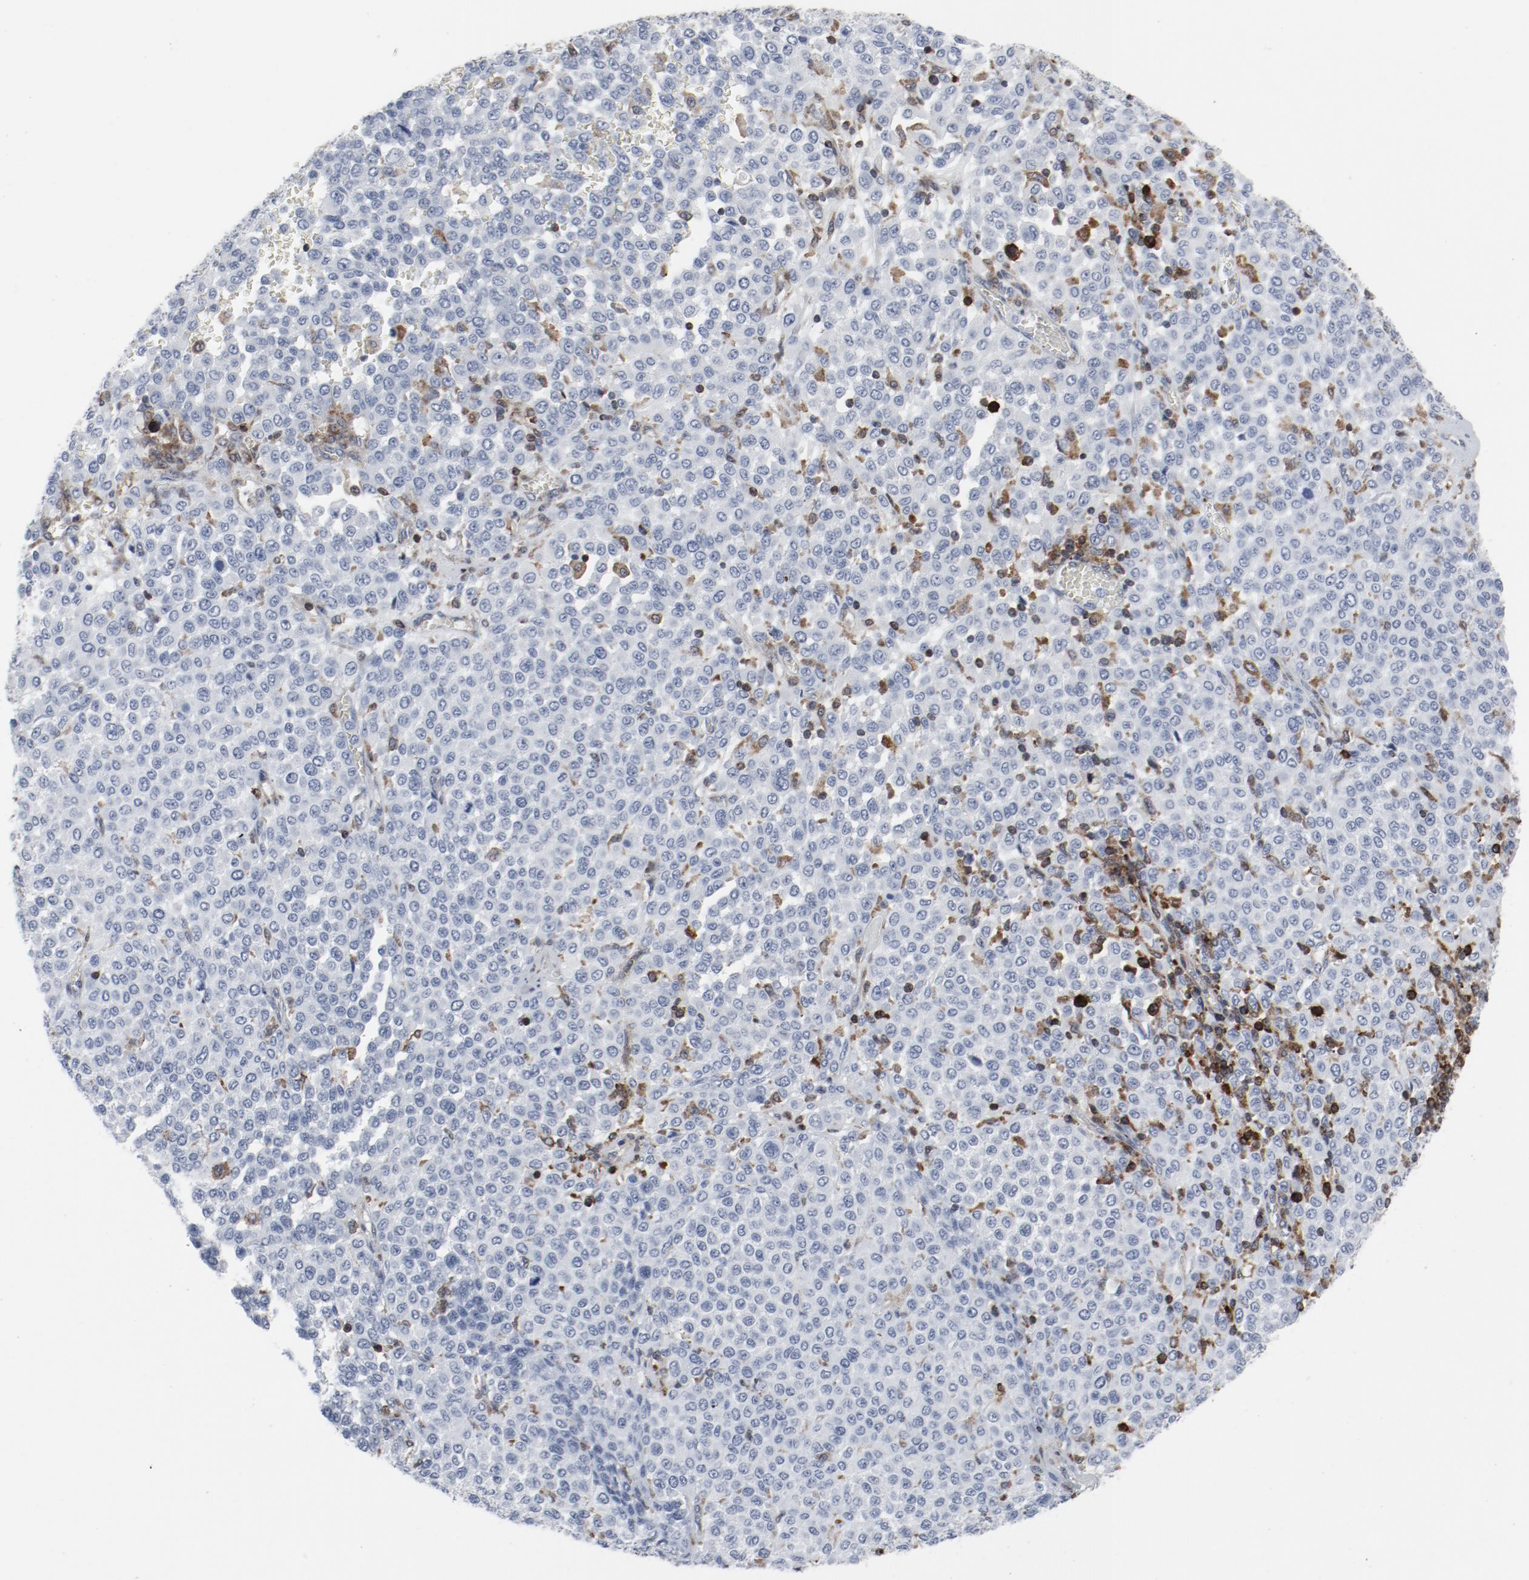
{"staining": {"intensity": "negative", "quantity": "none", "location": "none"}, "tissue": "melanoma", "cell_type": "Tumor cells", "image_type": "cancer", "snomed": [{"axis": "morphology", "description": "Malignant melanoma, Metastatic site"}, {"axis": "topography", "description": "Pancreas"}], "caption": "DAB (3,3'-diaminobenzidine) immunohistochemical staining of malignant melanoma (metastatic site) shows no significant staining in tumor cells.", "gene": "LCP2", "patient": {"sex": "female", "age": 30}}